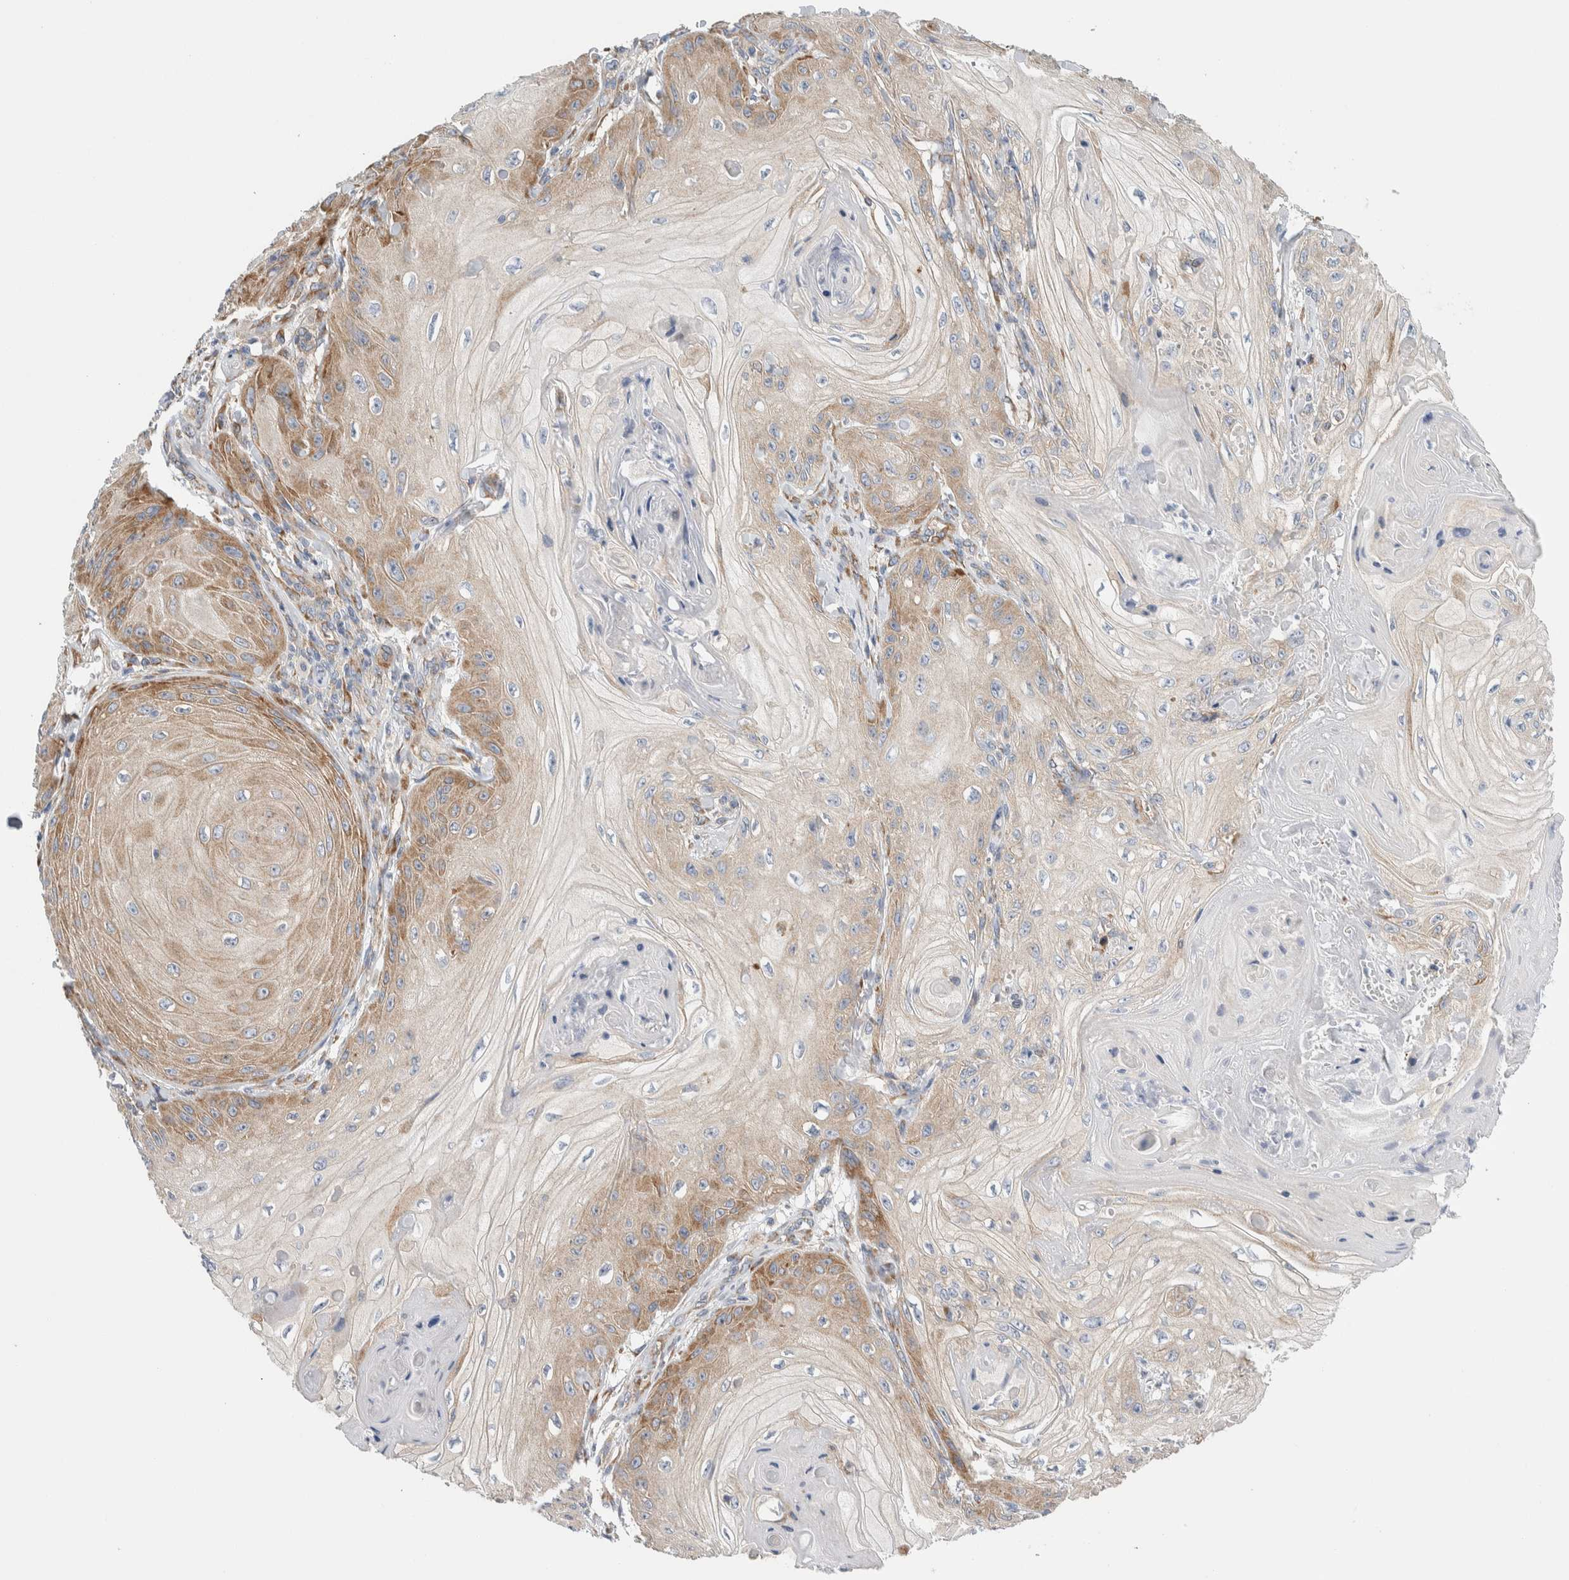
{"staining": {"intensity": "moderate", "quantity": "25%-75%", "location": "cytoplasmic/membranous"}, "tissue": "skin cancer", "cell_type": "Tumor cells", "image_type": "cancer", "snomed": [{"axis": "morphology", "description": "Squamous cell carcinoma, NOS"}, {"axis": "topography", "description": "Skin"}], "caption": "Immunohistochemistry micrograph of skin cancer stained for a protein (brown), which reveals medium levels of moderate cytoplasmic/membranous staining in approximately 25%-75% of tumor cells.", "gene": "RACK1", "patient": {"sex": "male", "age": 74}}